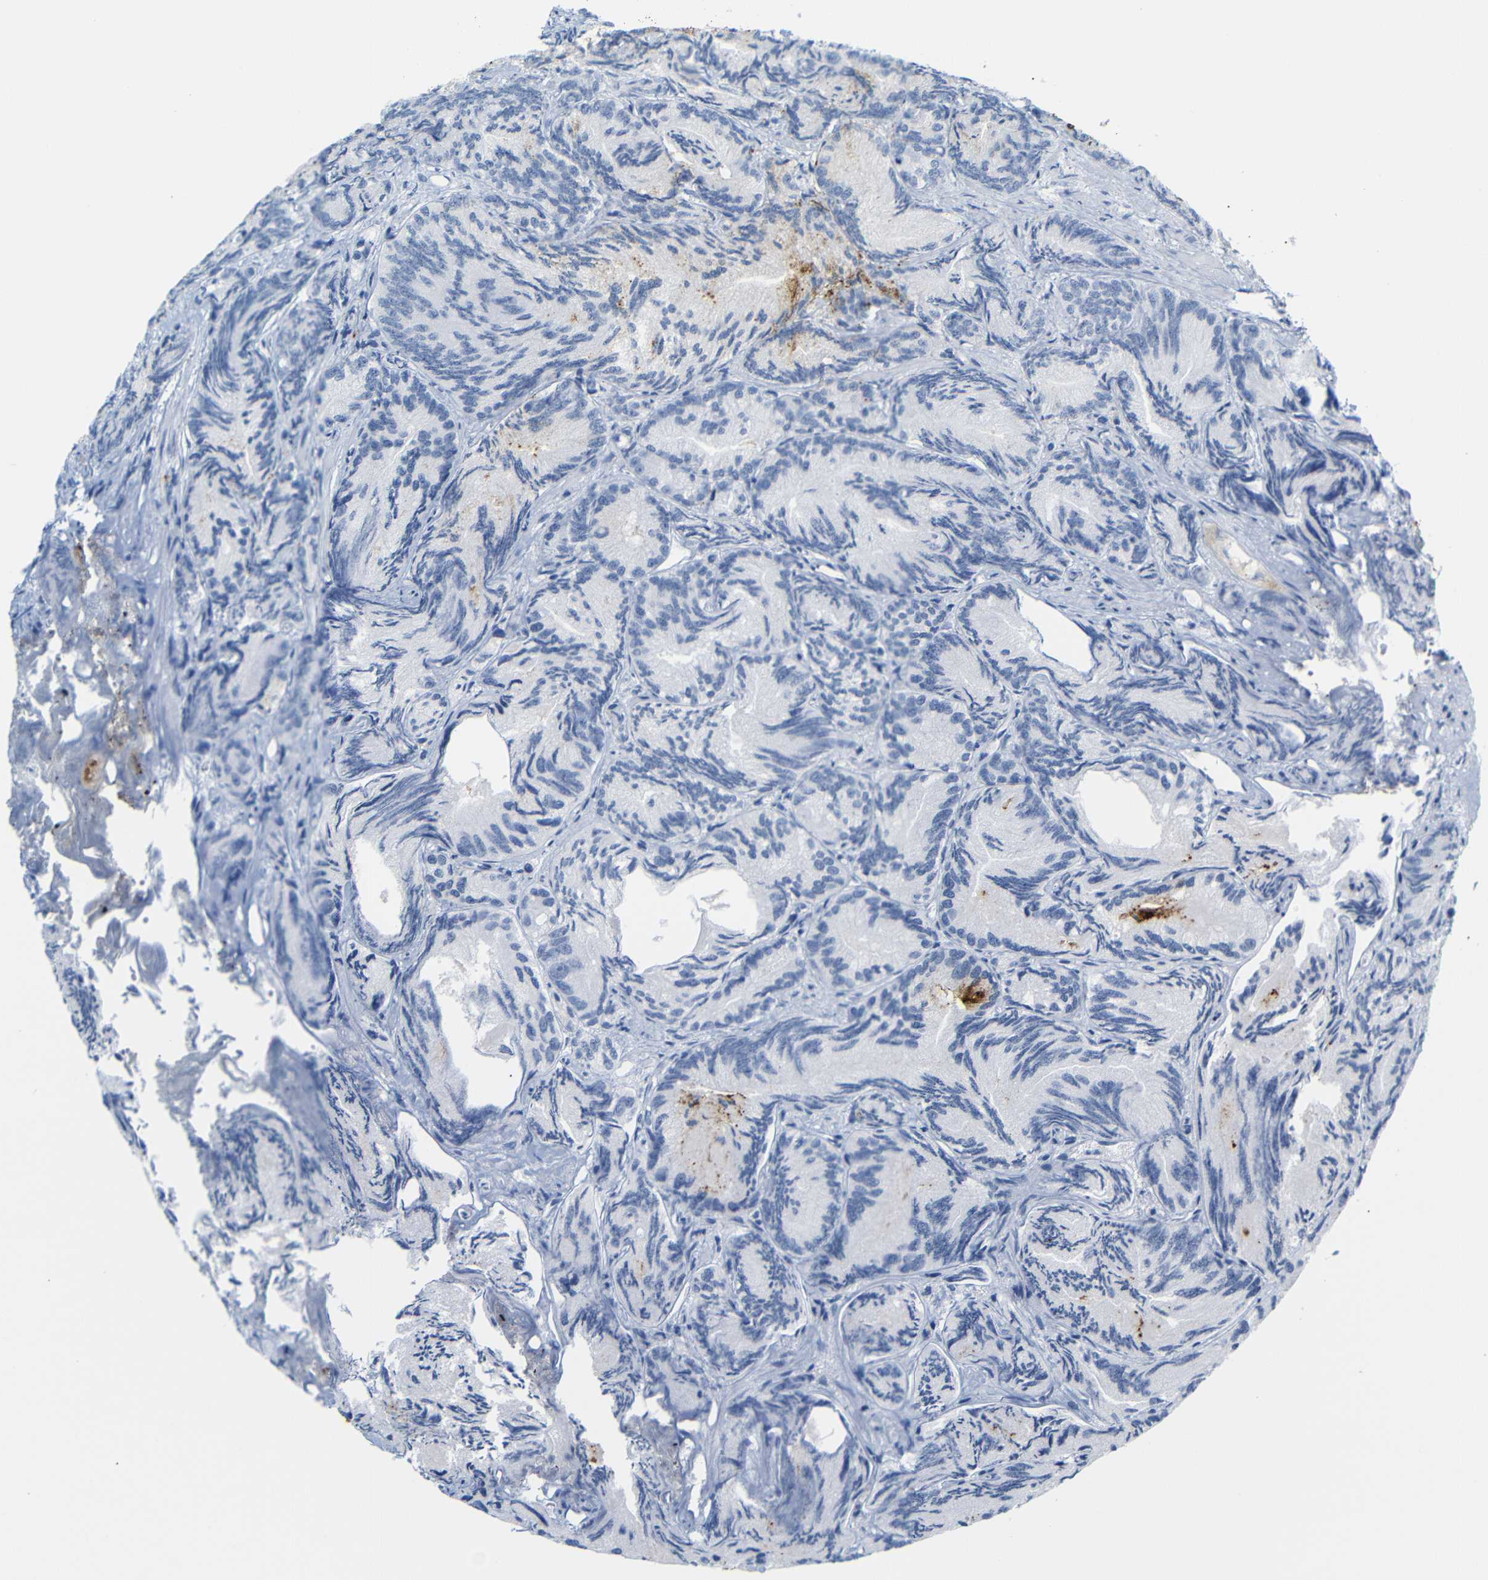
{"staining": {"intensity": "moderate", "quantity": "<25%", "location": "cytoplasmic/membranous,nuclear"}, "tissue": "prostate cancer", "cell_type": "Tumor cells", "image_type": "cancer", "snomed": [{"axis": "morphology", "description": "Adenocarcinoma, Low grade"}, {"axis": "topography", "description": "Prostate"}], "caption": "Low-grade adenocarcinoma (prostate) was stained to show a protein in brown. There is low levels of moderate cytoplasmic/membranous and nuclear positivity in about <25% of tumor cells.", "gene": "MT1A", "patient": {"sex": "male", "age": 89}}